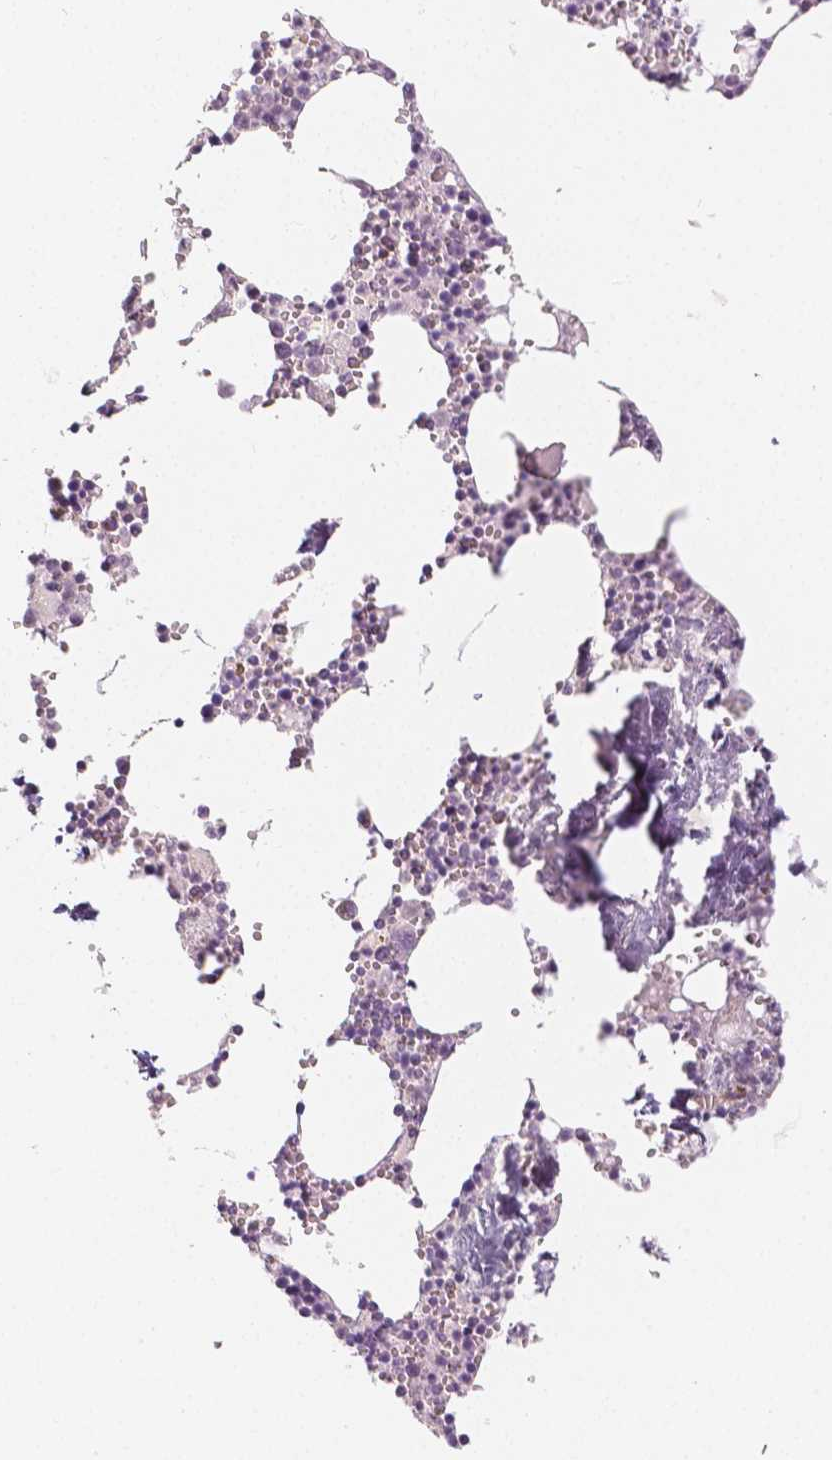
{"staining": {"intensity": "moderate", "quantity": "<25%", "location": "cytoplasmic/membranous"}, "tissue": "bone marrow", "cell_type": "Hematopoietic cells", "image_type": "normal", "snomed": [{"axis": "morphology", "description": "Normal tissue, NOS"}, {"axis": "topography", "description": "Bone marrow"}], "caption": "Brown immunohistochemical staining in normal human bone marrow shows moderate cytoplasmic/membranous expression in approximately <25% of hematopoietic cells.", "gene": "KDM5B", "patient": {"sex": "male", "age": 54}}